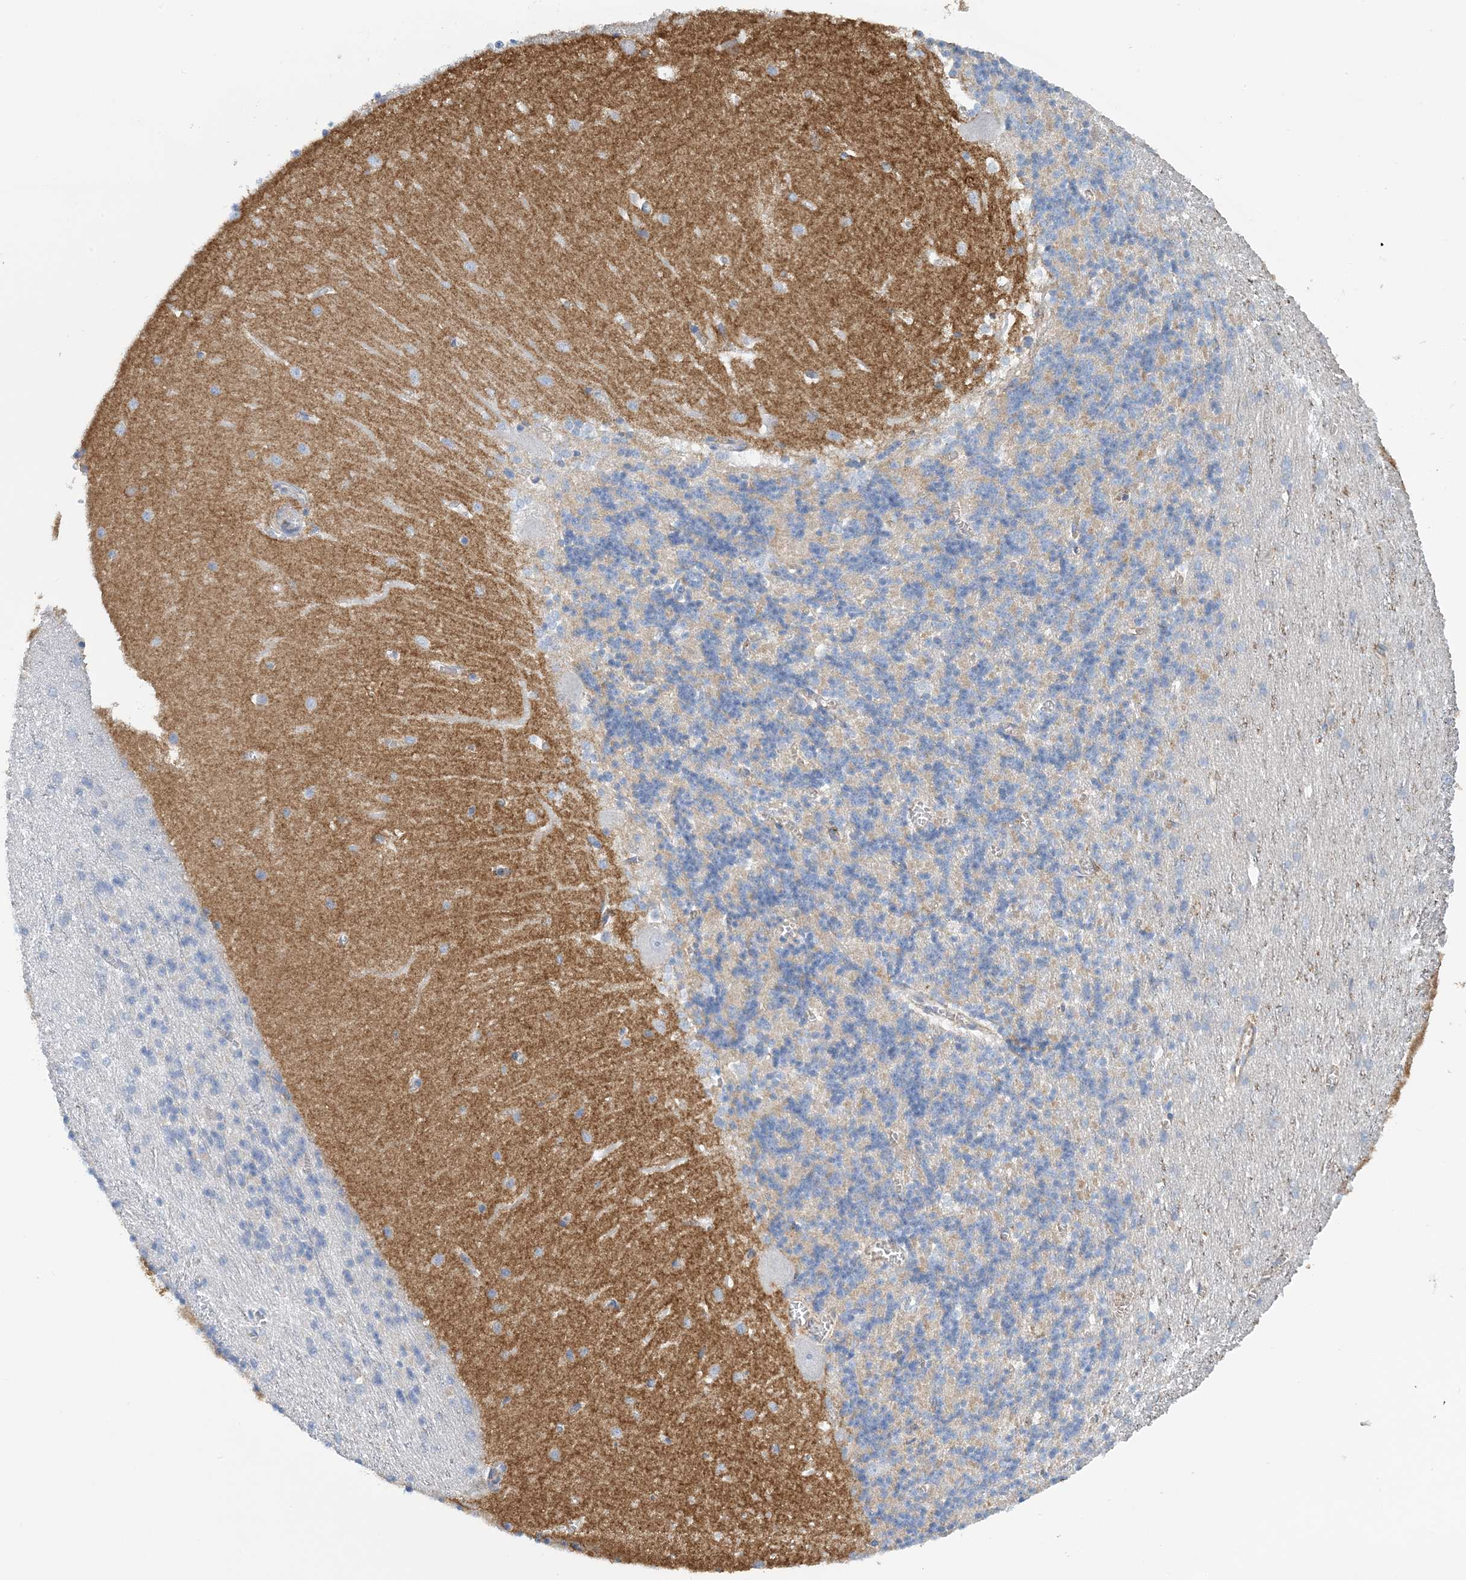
{"staining": {"intensity": "negative", "quantity": "none", "location": "none"}, "tissue": "cerebellum", "cell_type": "Cells in granular layer", "image_type": "normal", "snomed": [{"axis": "morphology", "description": "Normal tissue, NOS"}, {"axis": "topography", "description": "Cerebellum"}], "caption": "Histopathology image shows no protein positivity in cells in granular layer of benign cerebellum.", "gene": "CALHM5", "patient": {"sex": "male", "age": 37}}